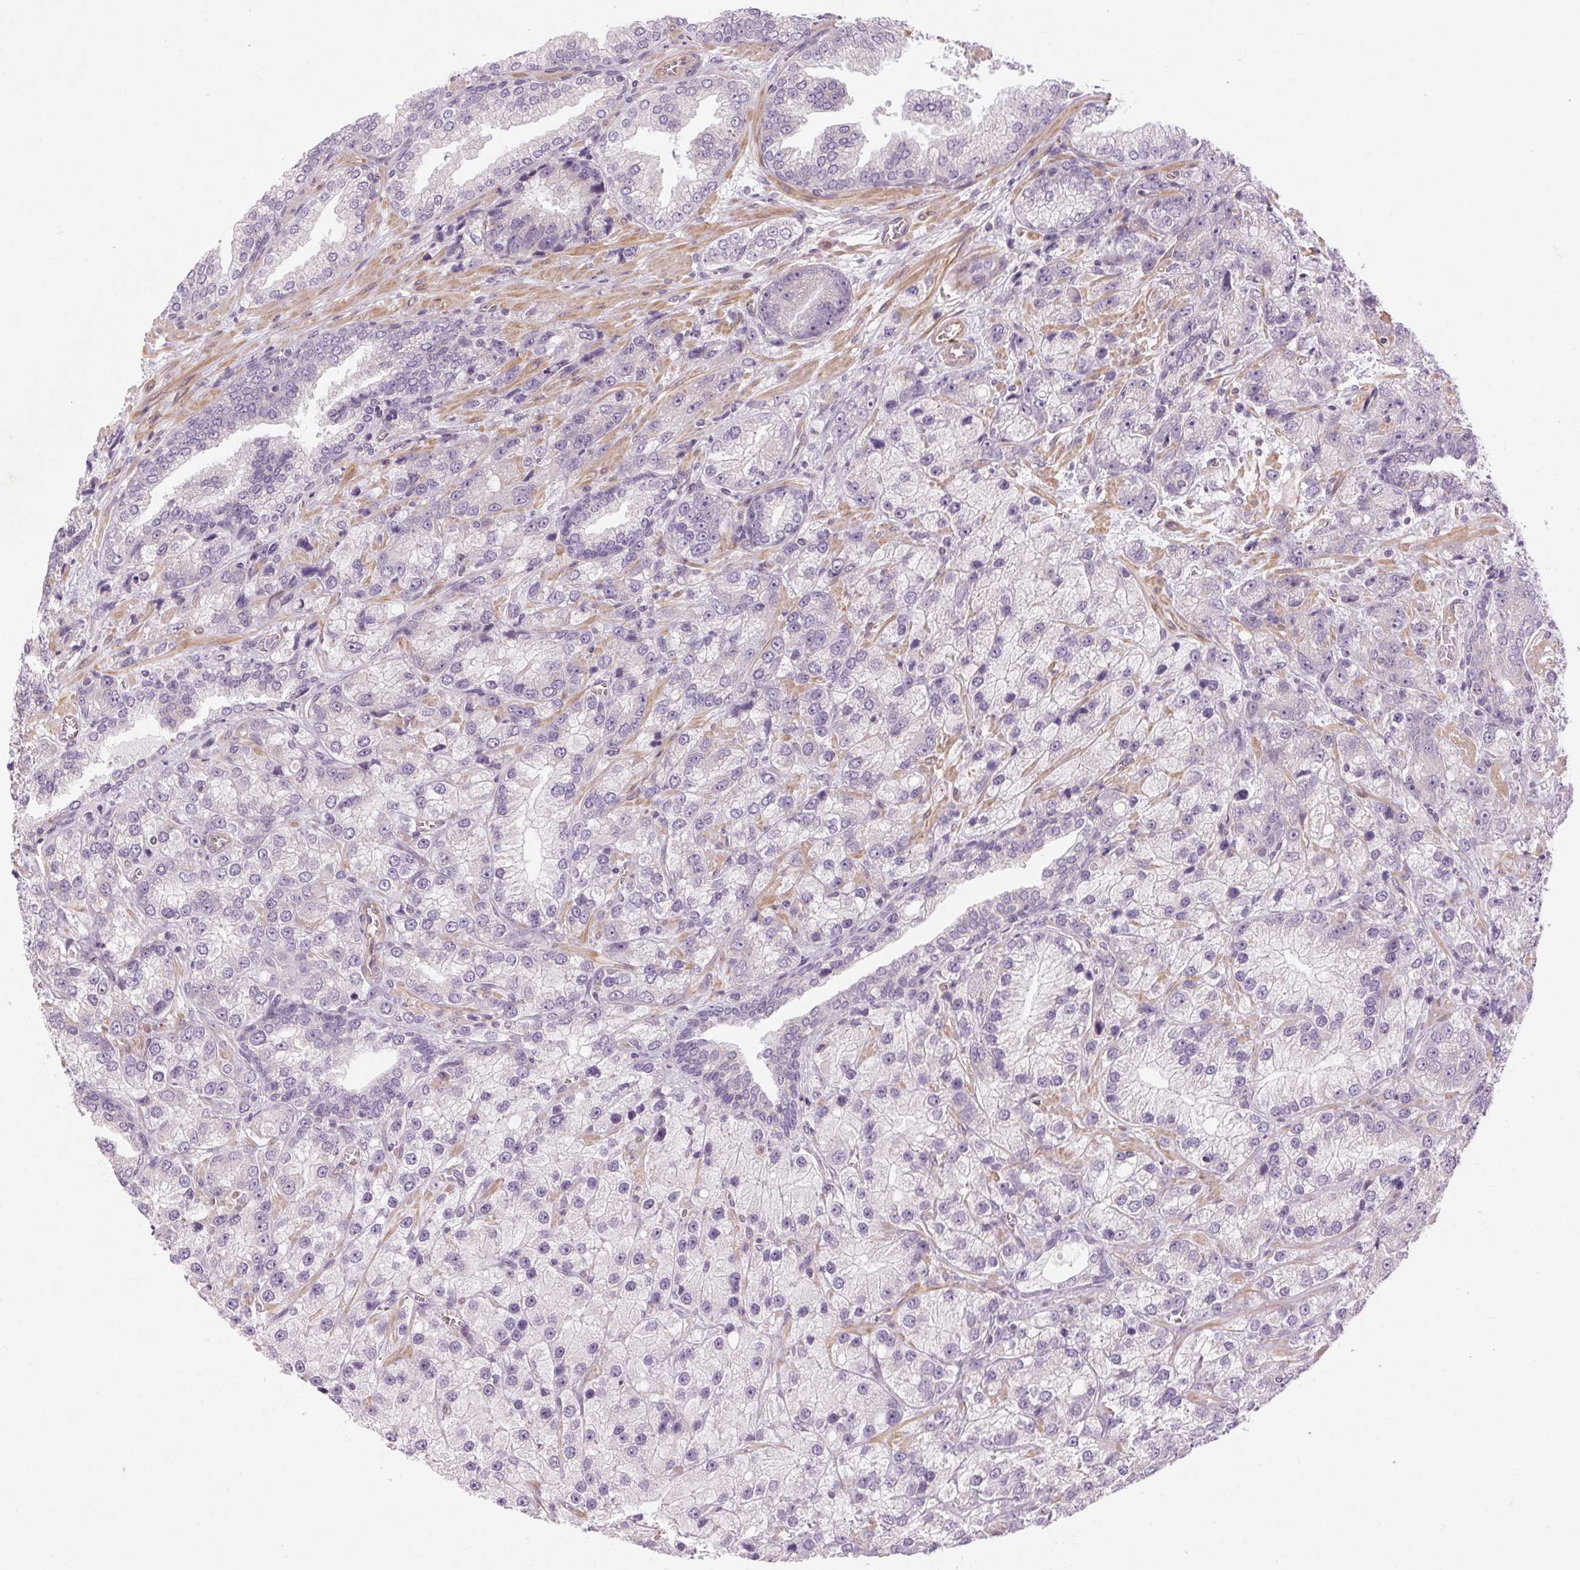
{"staining": {"intensity": "negative", "quantity": "none", "location": "none"}, "tissue": "prostate cancer", "cell_type": "Tumor cells", "image_type": "cancer", "snomed": [{"axis": "morphology", "description": "Adenocarcinoma, NOS"}, {"axis": "topography", "description": "Prostate"}], "caption": "Tumor cells are negative for protein expression in human prostate cancer (adenocarcinoma).", "gene": "CCSER1", "patient": {"sex": "male", "age": 63}}